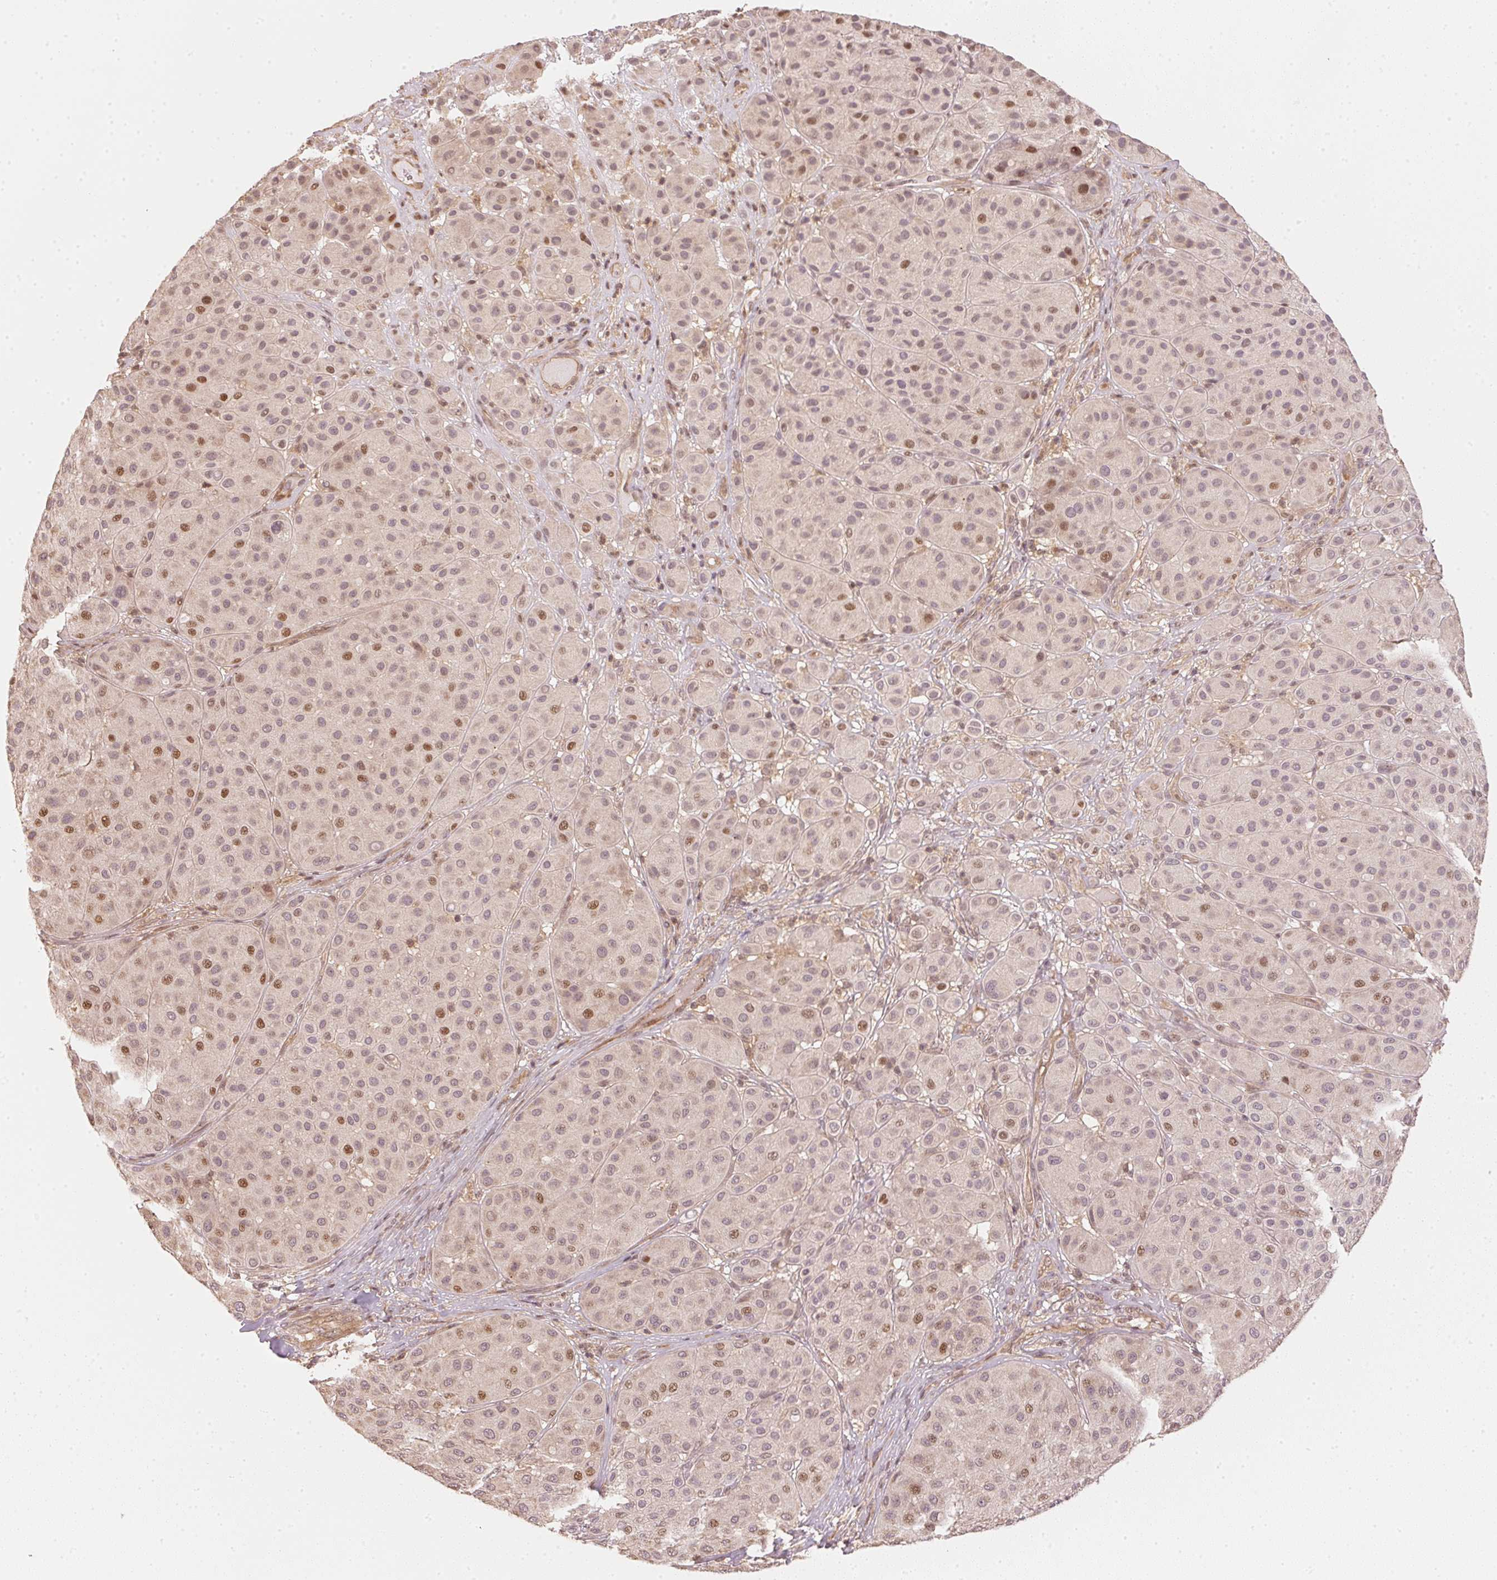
{"staining": {"intensity": "moderate", "quantity": "<25%", "location": "nuclear"}, "tissue": "melanoma", "cell_type": "Tumor cells", "image_type": "cancer", "snomed": [{"axis": "morphology", "description": "Malignant melanoma, Metastatic site"}, {"axis": "topography", "description": "Smooth muscle"}], "caption": "Malignant melanoma (metastatic site) was stained to show a protein in brown. There is low levels of moderate nuclear expression in about <25% of tumor cells. (brown staining indicates protein expression, while blue staining denotes nuclei).", "gene": "UBE2L3", "patient": {"sex": "male", "age": 41}}